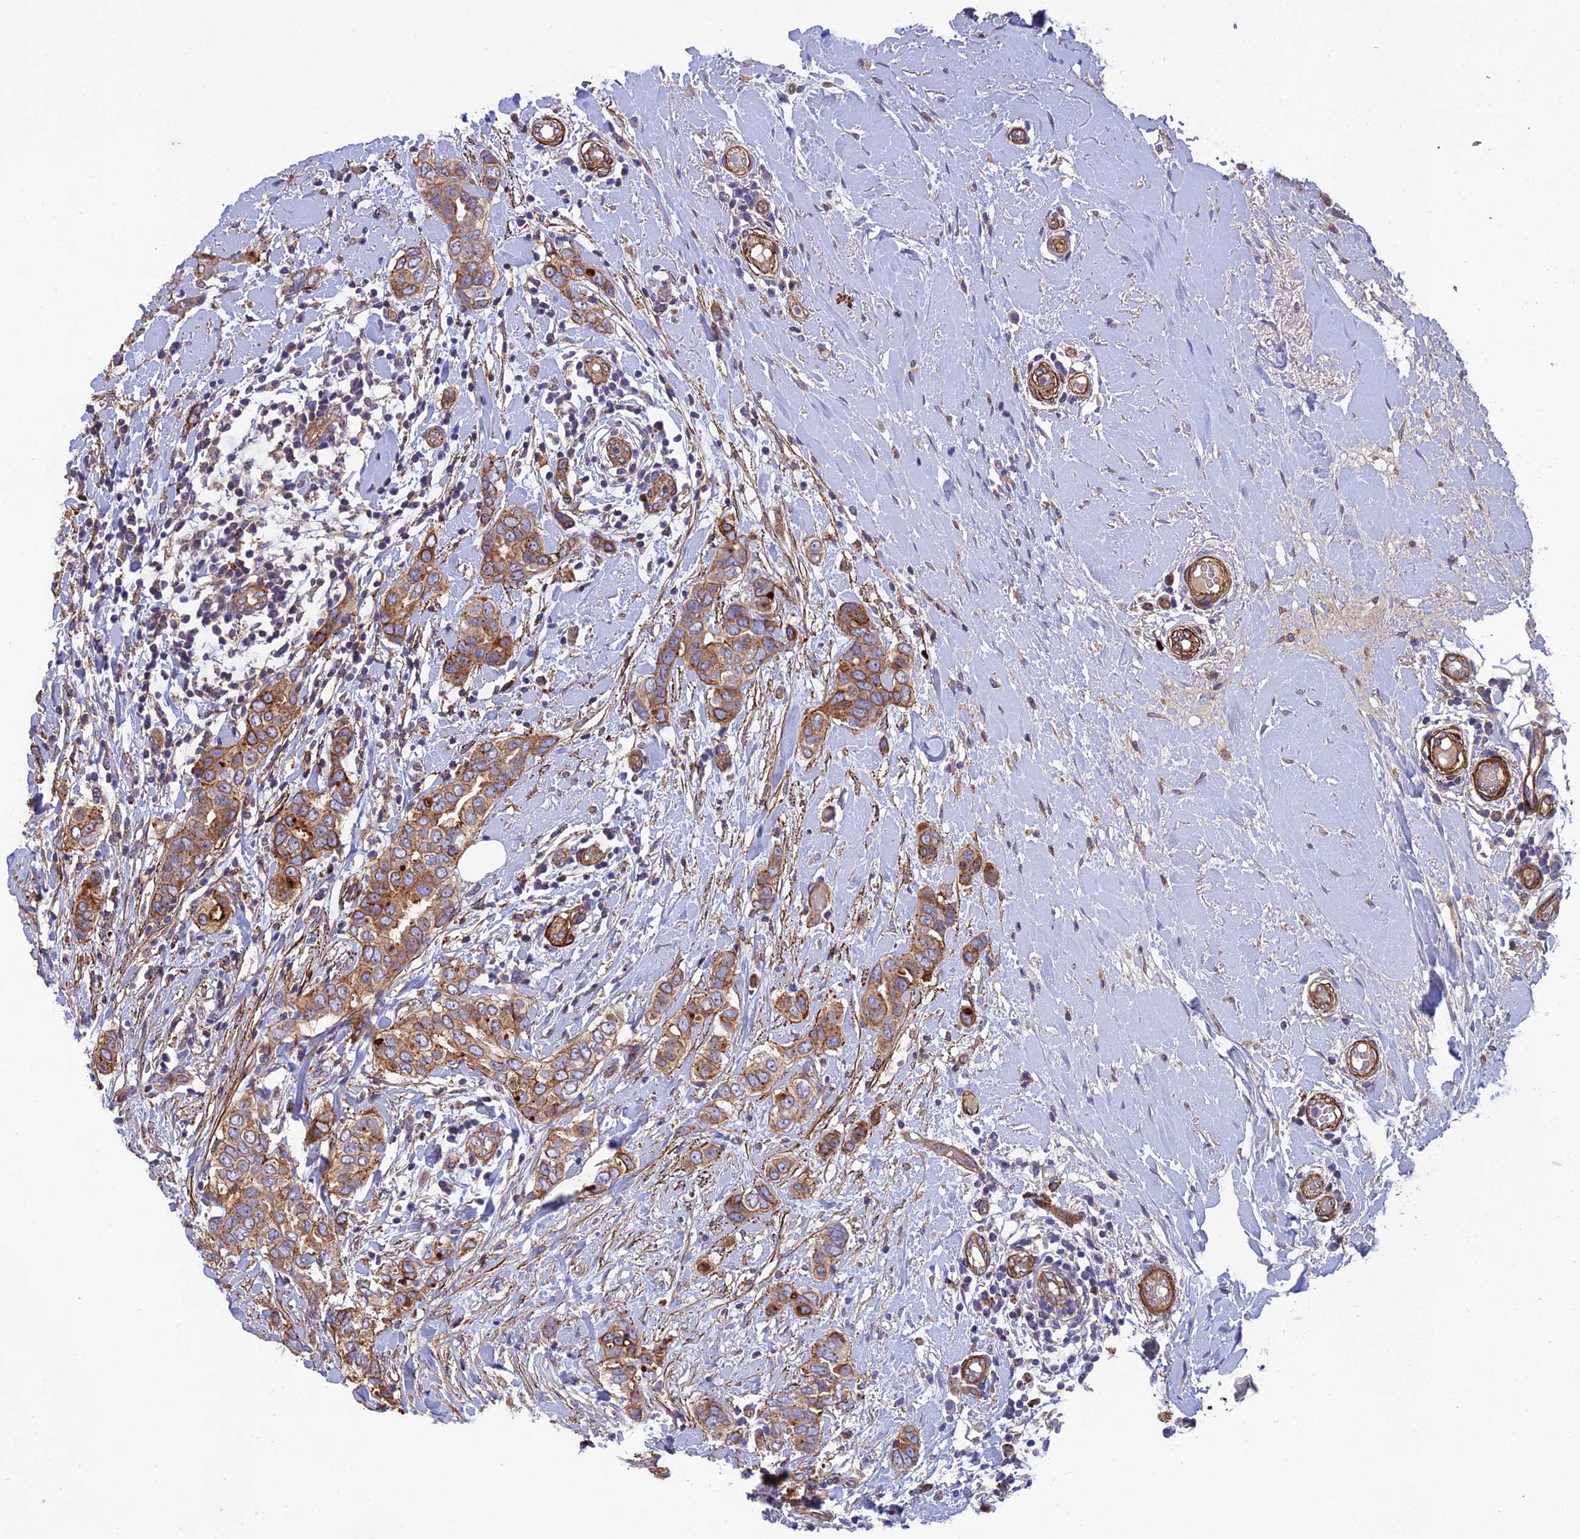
{"staining": {"intensity": "strong", "quantity": ">75%", "location": "cytoplasmic/membranous"}, "tissue": "breast cancer", "cell_type": "Tumor cells", "image_type": "cancer", "snomed": [{"axis": "morphology", "description": "Lobular carcinoma"}, {"axis": "topography", "description": "Breast"}], "caption": "A brown stain labels strong cytoplasmic/membranous expression of a protein in human breast cancer (lobular carcinoma) tumor cells. Nuclei are stained in blue.", "gene": "RALGAPA2", "patient": {"sex": "female", "age": 51}}